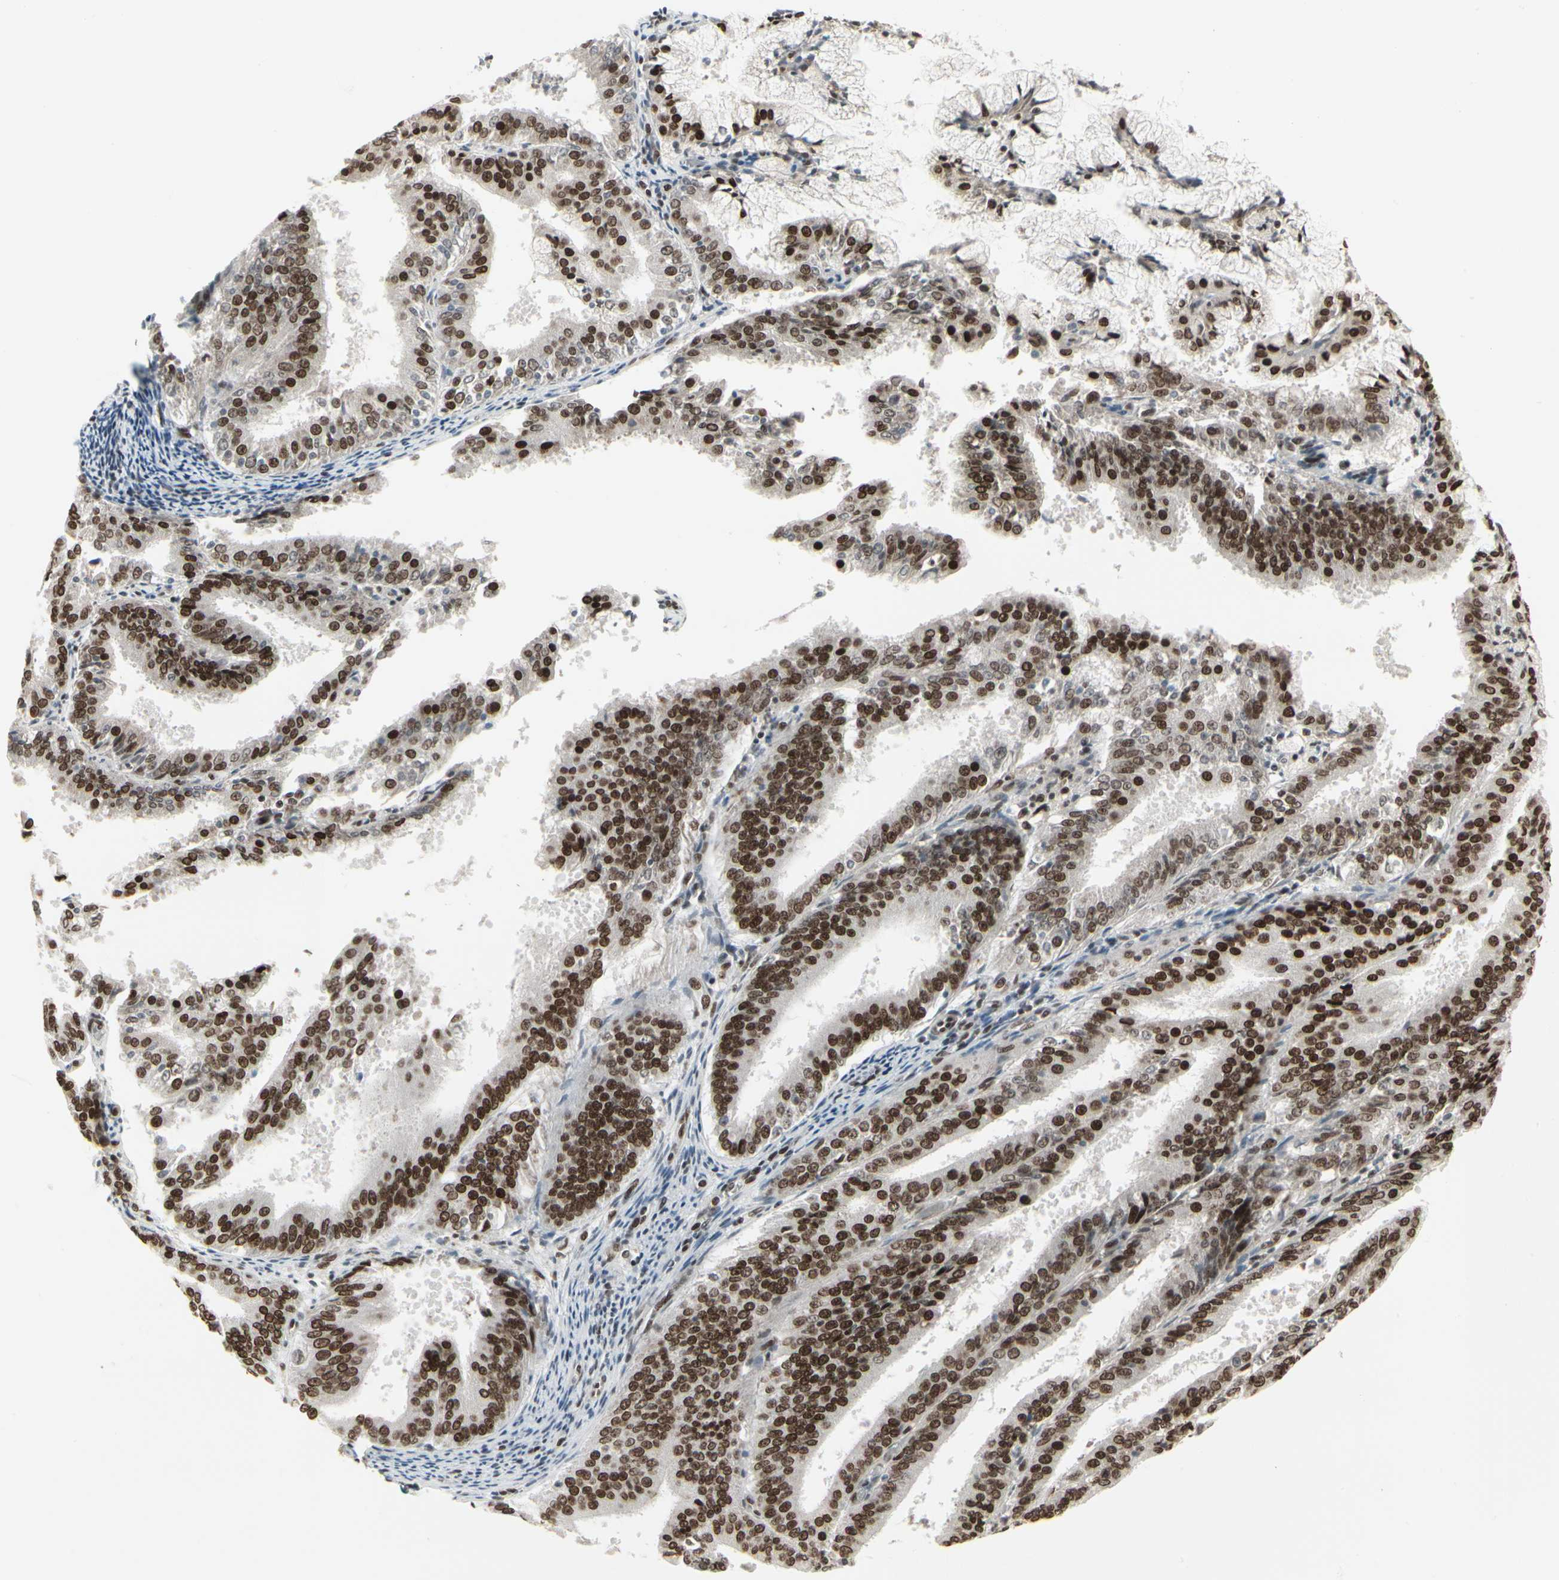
{"staining": {"intensity": "strong", "quantity": ">75%", "location": "nuclear"}, "tissue": "endometrial cancer", "cell_type": "Tumor cells", "image_type": "cancer", "snomed": [{"axis": "morphology", "description": "Adenocarcinoma, NOS"}, {"axis": "topography", "description": "Endometrium"}], "caption": "A brown stain labels strong nuclear expression of a protein in endometrial adenocarcinoma tumor cells.", "gene": "HMG20A", "patient": {"sex": "female", "age": 63}}